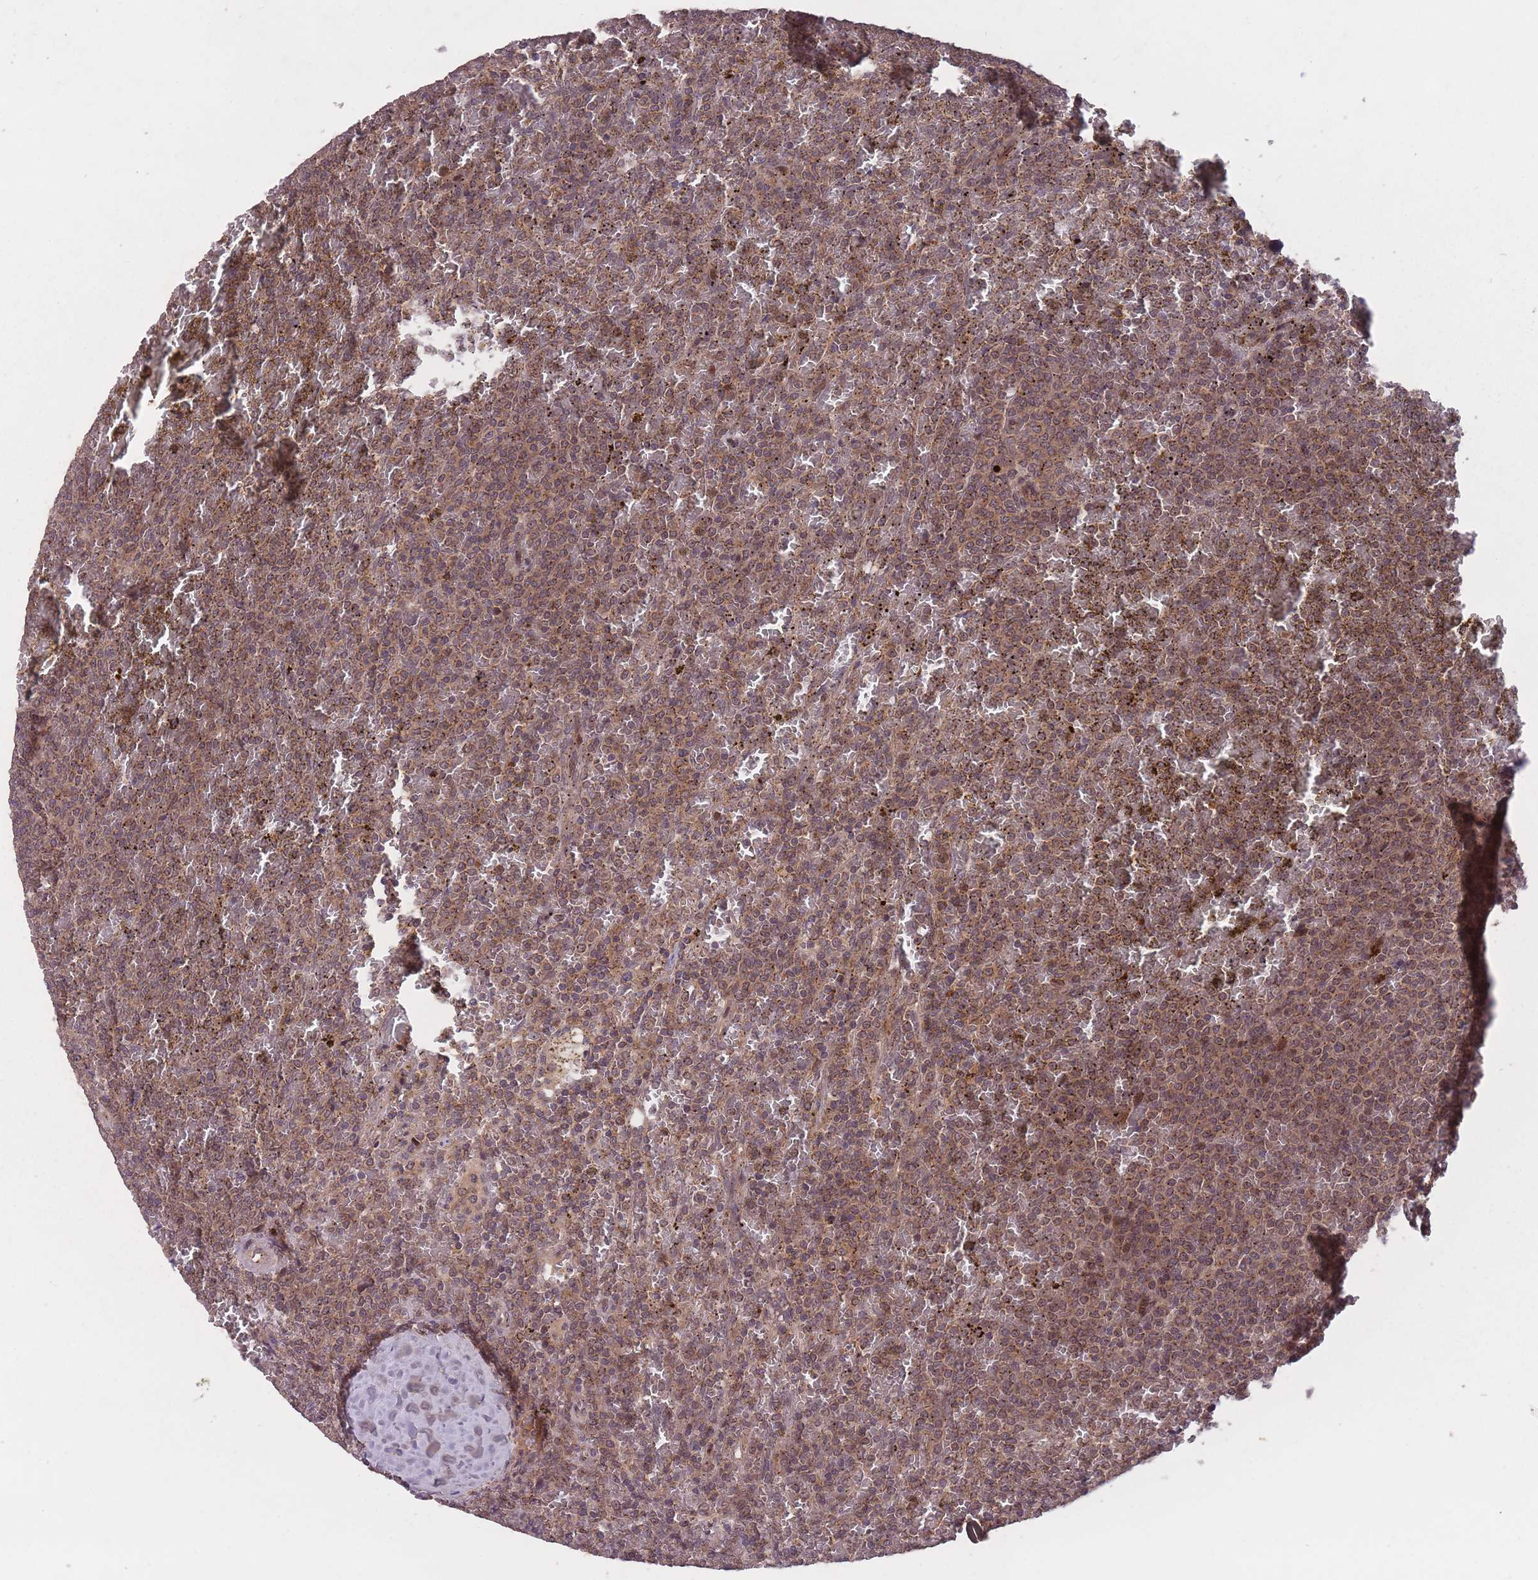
{"staining": {"intensity": "moderate", "quantity": ">75%", "location": "cytoplasmic/membranous,nuclear"}, "tissue": "lymphoma", "cell_type": "Tumor cells", "image_type": "cancer", "snomed": [{"axis": "morphology", "description": "Malignant lymphoma, non-Hodgkin's type, Low grade"}, {"axis": "topography", "description": "Spleen"}], "caption": "Immunohistochemistry photomicrograph of neoplastic tissue: lymphoma stained using IHC shows medium levels of moderate protein expression localized specifically in the cytoplasmic/membranous and nuclear of tumor cells, appearing as a cytoplasmic/membranous and nuclear brown color.", "gene": "SECTM1", "patient": {"sex": "male", "age": 60}}